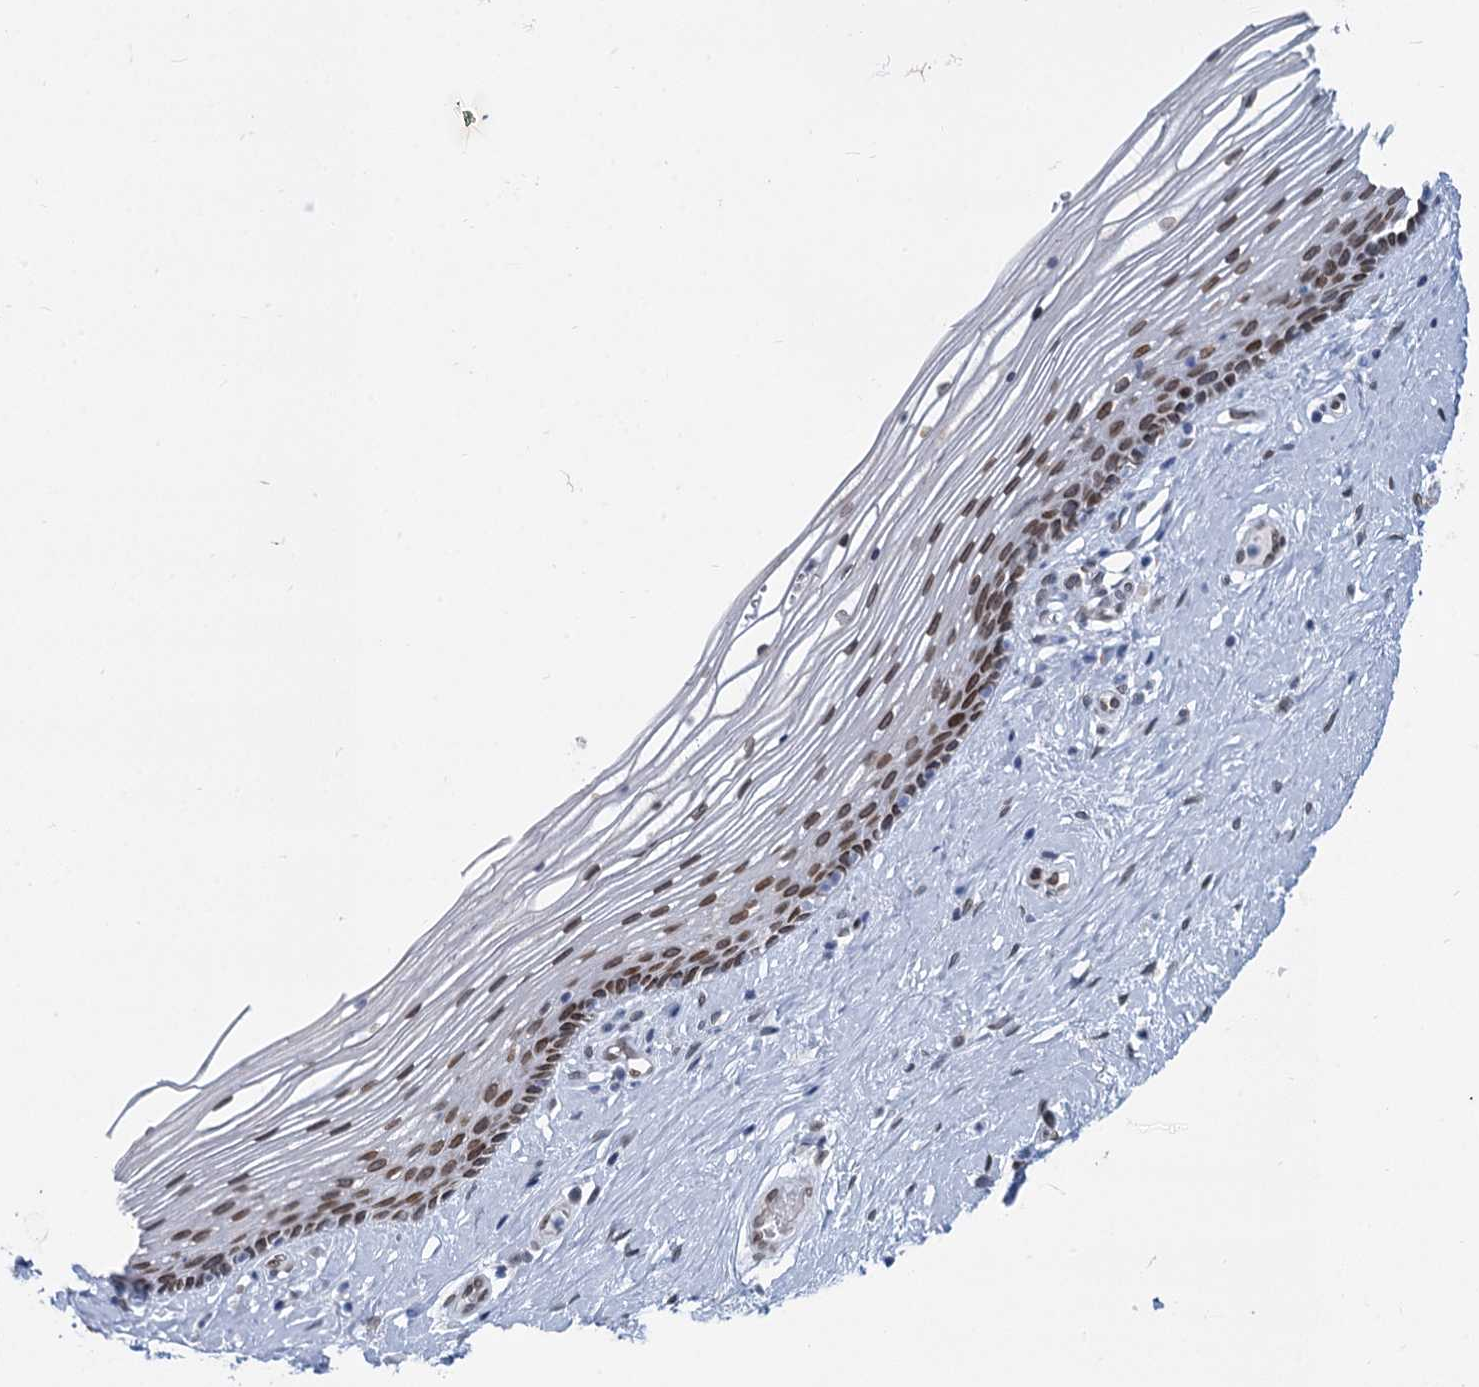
{"staining": {"intensity": "moderate", "quantity": "25%-75%", "location": "cytoplasmic/membranous,nuclear"}, "tissue": "vagina", "cell_type": "Squamous epithelial cells", "image_type": "normal", "snomed": [{"axis": "morphology", "description": "Normal tissue, NOS"}, {"axis": "topography", "description": "Vagina"}], "caption": "A medium amount of moderate cytoplasmic/membranous,nuclear positivity is present in about 25%-75% of squamous epithelial cells in unremarkable vagina.", "gene": "PRSS35", "patient": {"sex": "female", "age": 46}}